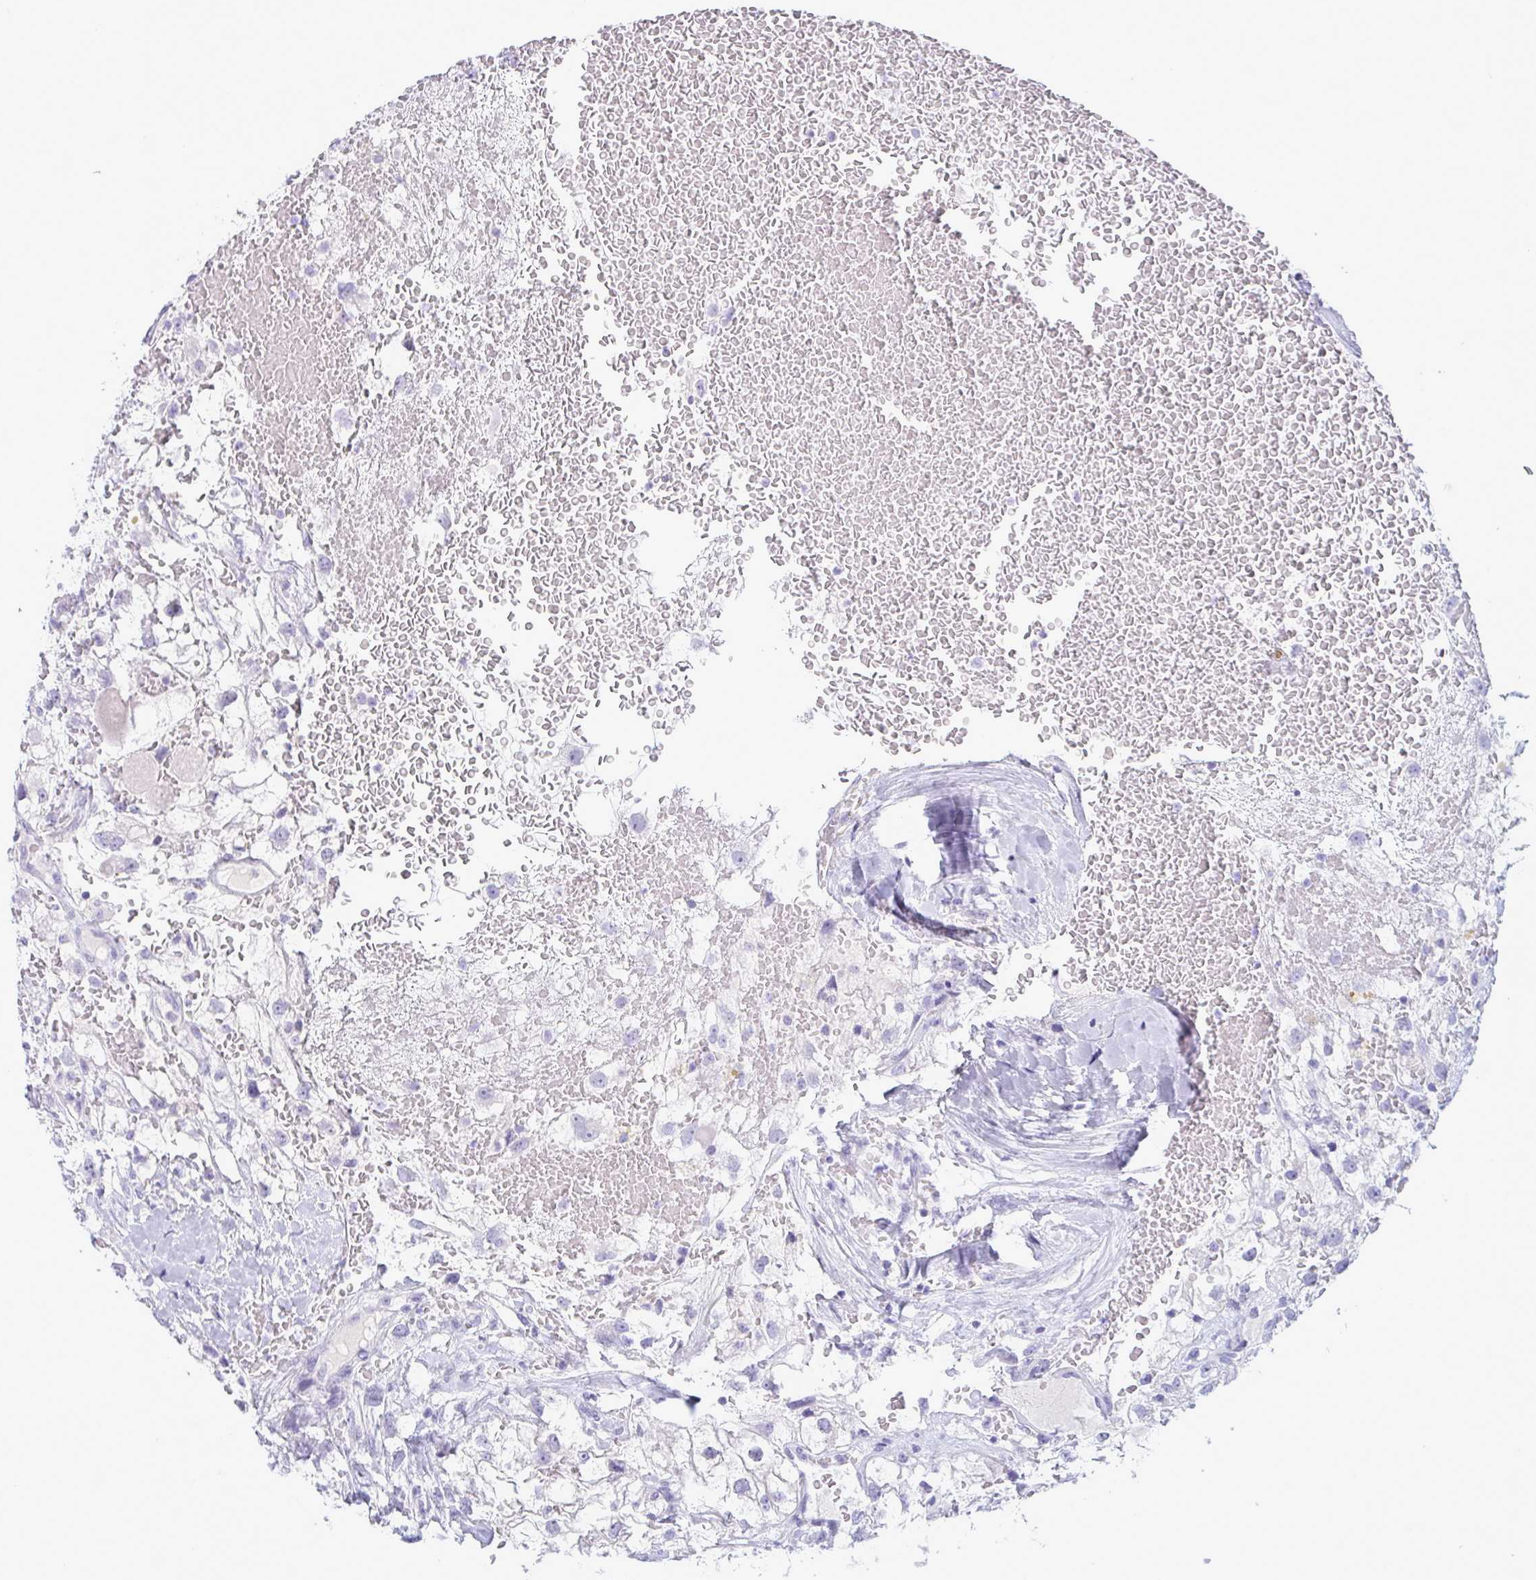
{"staining": {"intensity": "negative", "quantity": "none", "location": "none"}, "tissue": "renal cancer", "cell_type": "Tumor cells", "image_type": "cancer", "snomed": [{"axis": "morphology", "description": "Adenocarcinoma, NOS"}, {"axis": "topography", "description": "Kidney"}], "caption": "Tumor cells are negative for brown protein staining in renal cancer (adenocarcinoma). The staining was performed using DAB (3,3'-diaminobenzidine) to visualize the protein expression in brown, while the nuclei were stained in blue with hematoxylin (Magnification: 20x).", "gene": "TENT5D", "patient": {"sex": "male", "age": 59}}